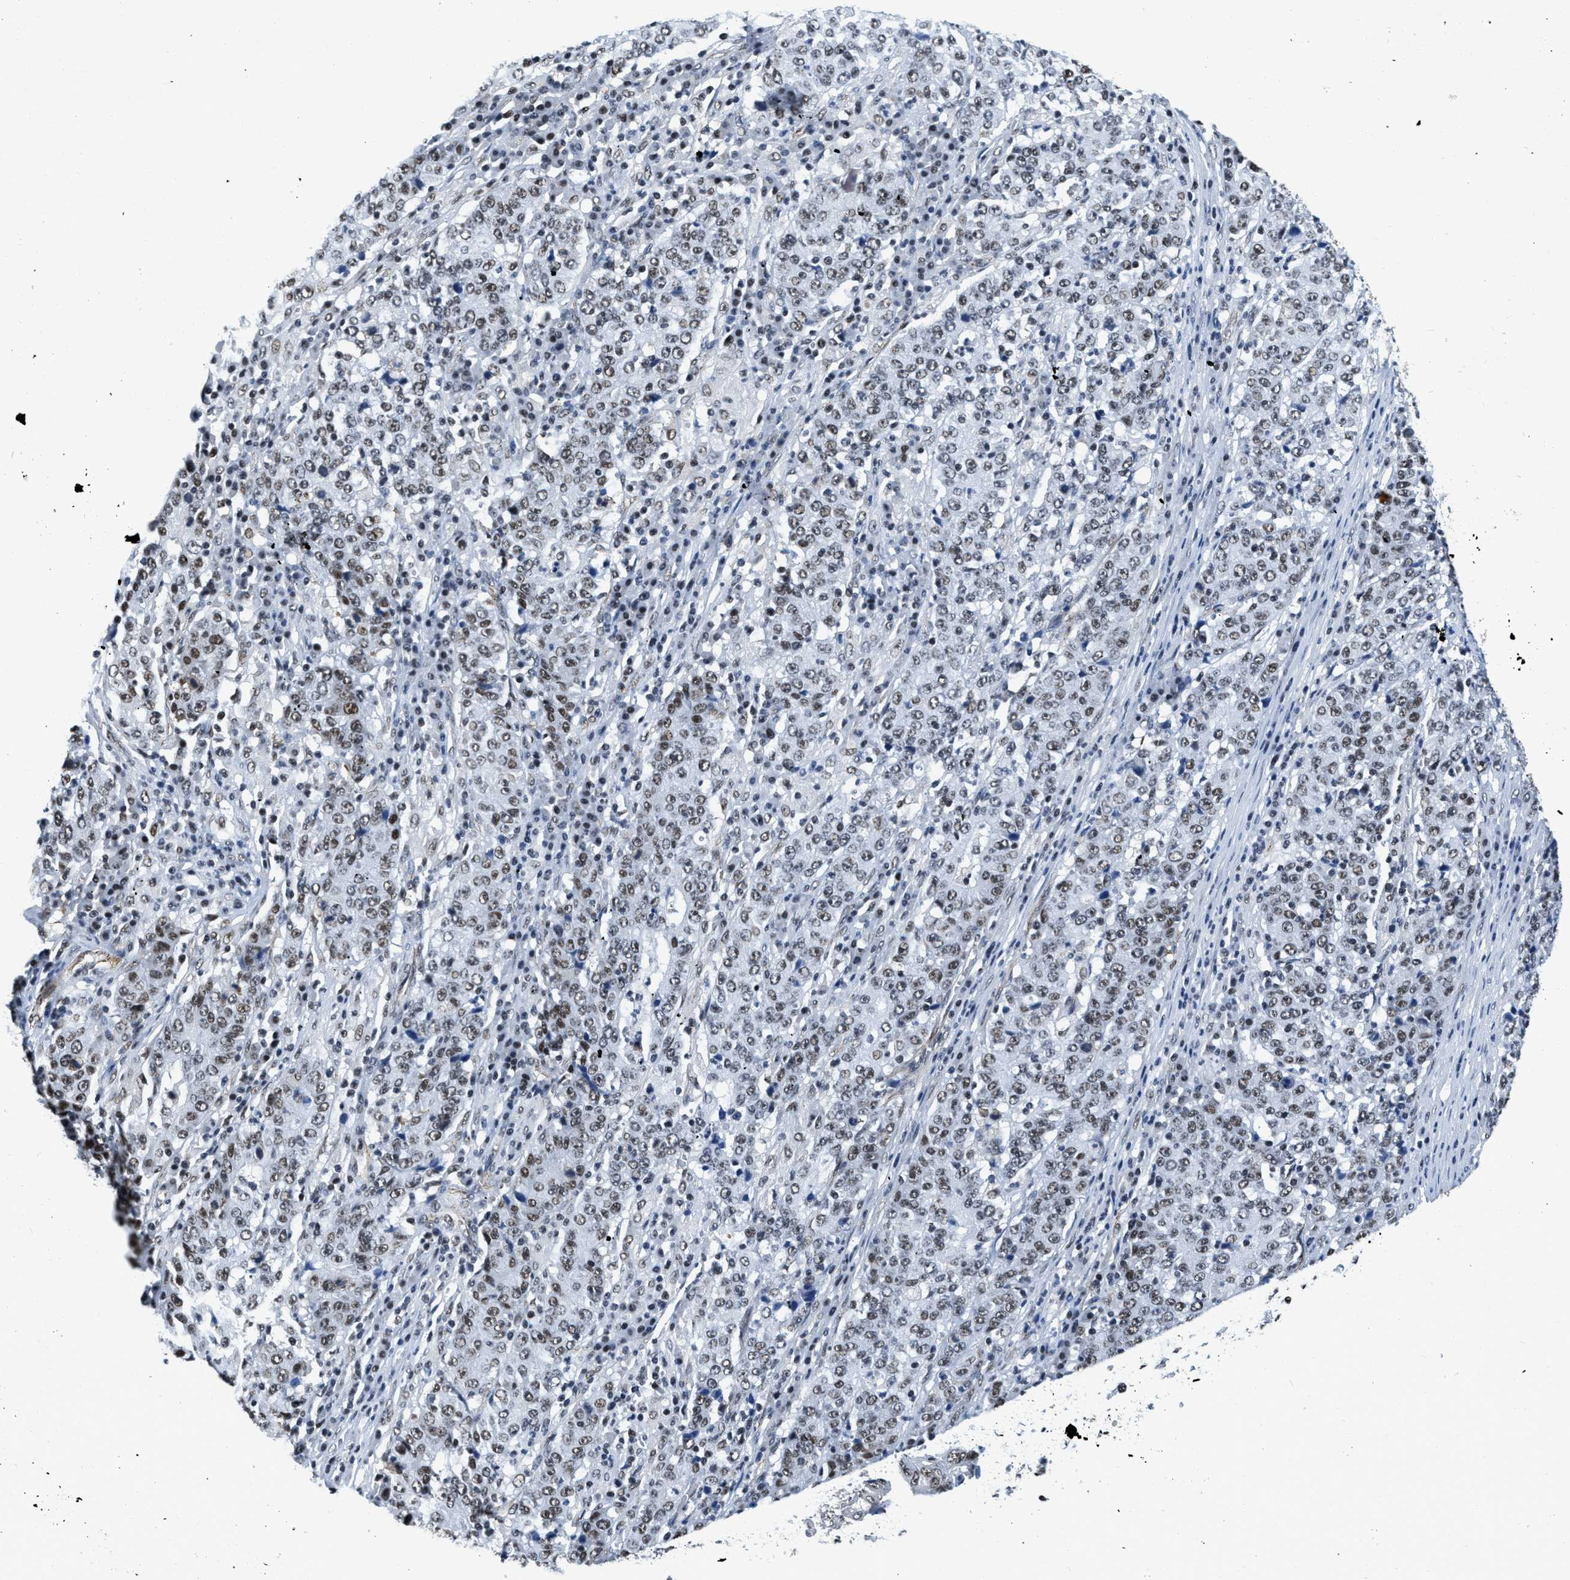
{"staining": {"intensity": "moderate", "quantity": "<25%", "location": "cytoplasmic/membranous,nuclear"}, "tissue": "stomach cancer", "cell_type": "Tumor cells", "image_type": "cancer", "snomed": [{"axis": "morphology", "description": "Adenocarcinoma, NOS"}, {"axis": "topography", "description": "Stomach"}], "caption": "Approximately <25% of tumor cells in human adenocarcinoma (stomach) exhibit moderate cytoplasmic/membranous and nuclear protein positivity as visualized by brown immunohistochemical staining.", "gene": "CCNE1", "patient": {"sex": "female", "age": 65}}